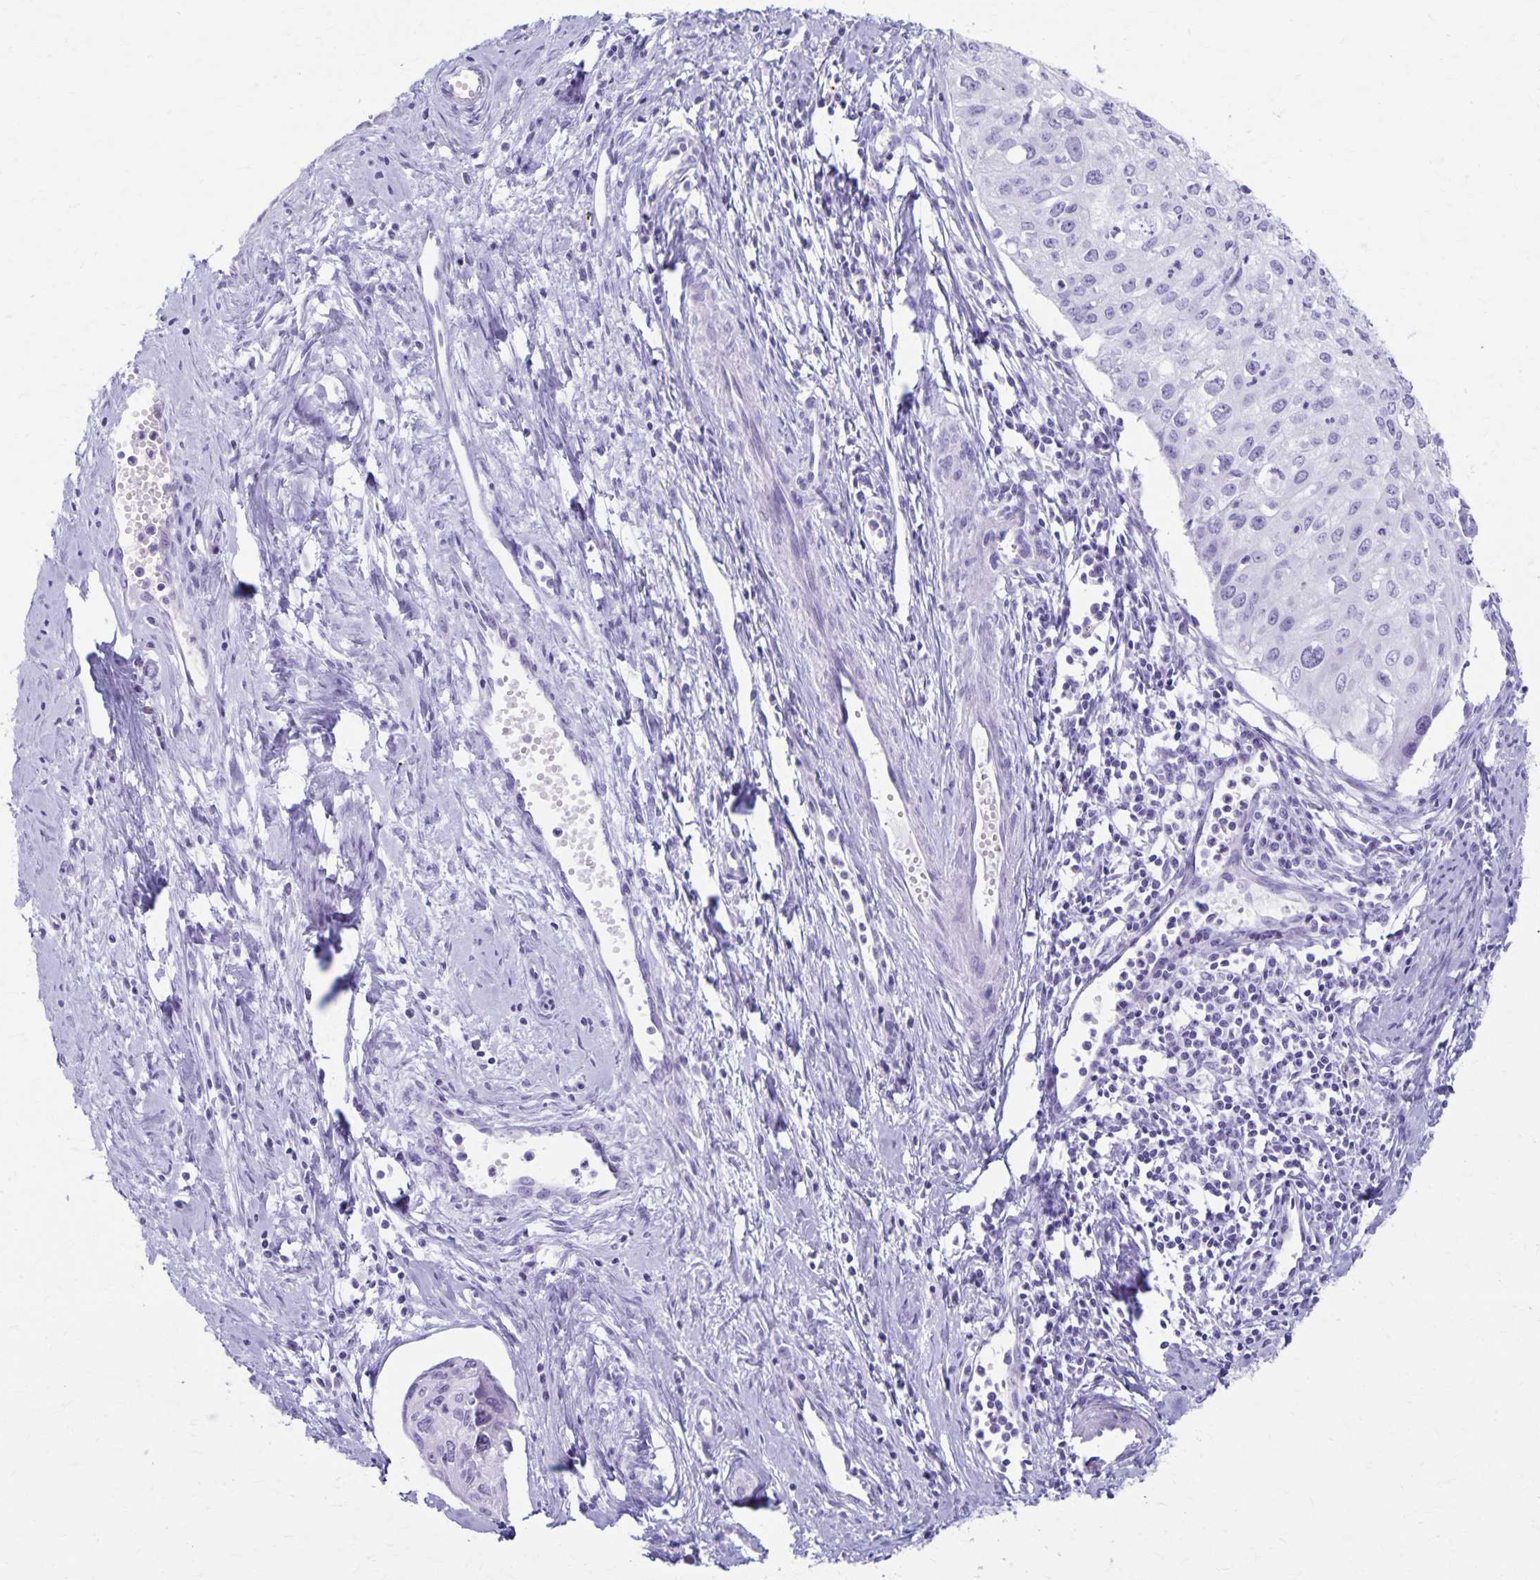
{"staining": {"intensity": "negative", "quantity": "none", "location": "none"}, "tissue": "cervical cancer", "cell_type": "Tumor cells", "image_type": "cancer", "snomed": [{"axis": "morphology", "description": "Squamous cell carcinoma, NOS"}, {"axis": "topography", "description": "Cervix"}], "caption": "IHC image of human cervical squamous cell carcinoma stained for a protein (brown), which reveals no positivity in tumor cells.", "gene": "DEFA5", "patient": {"sex": "female", "age": 50}}